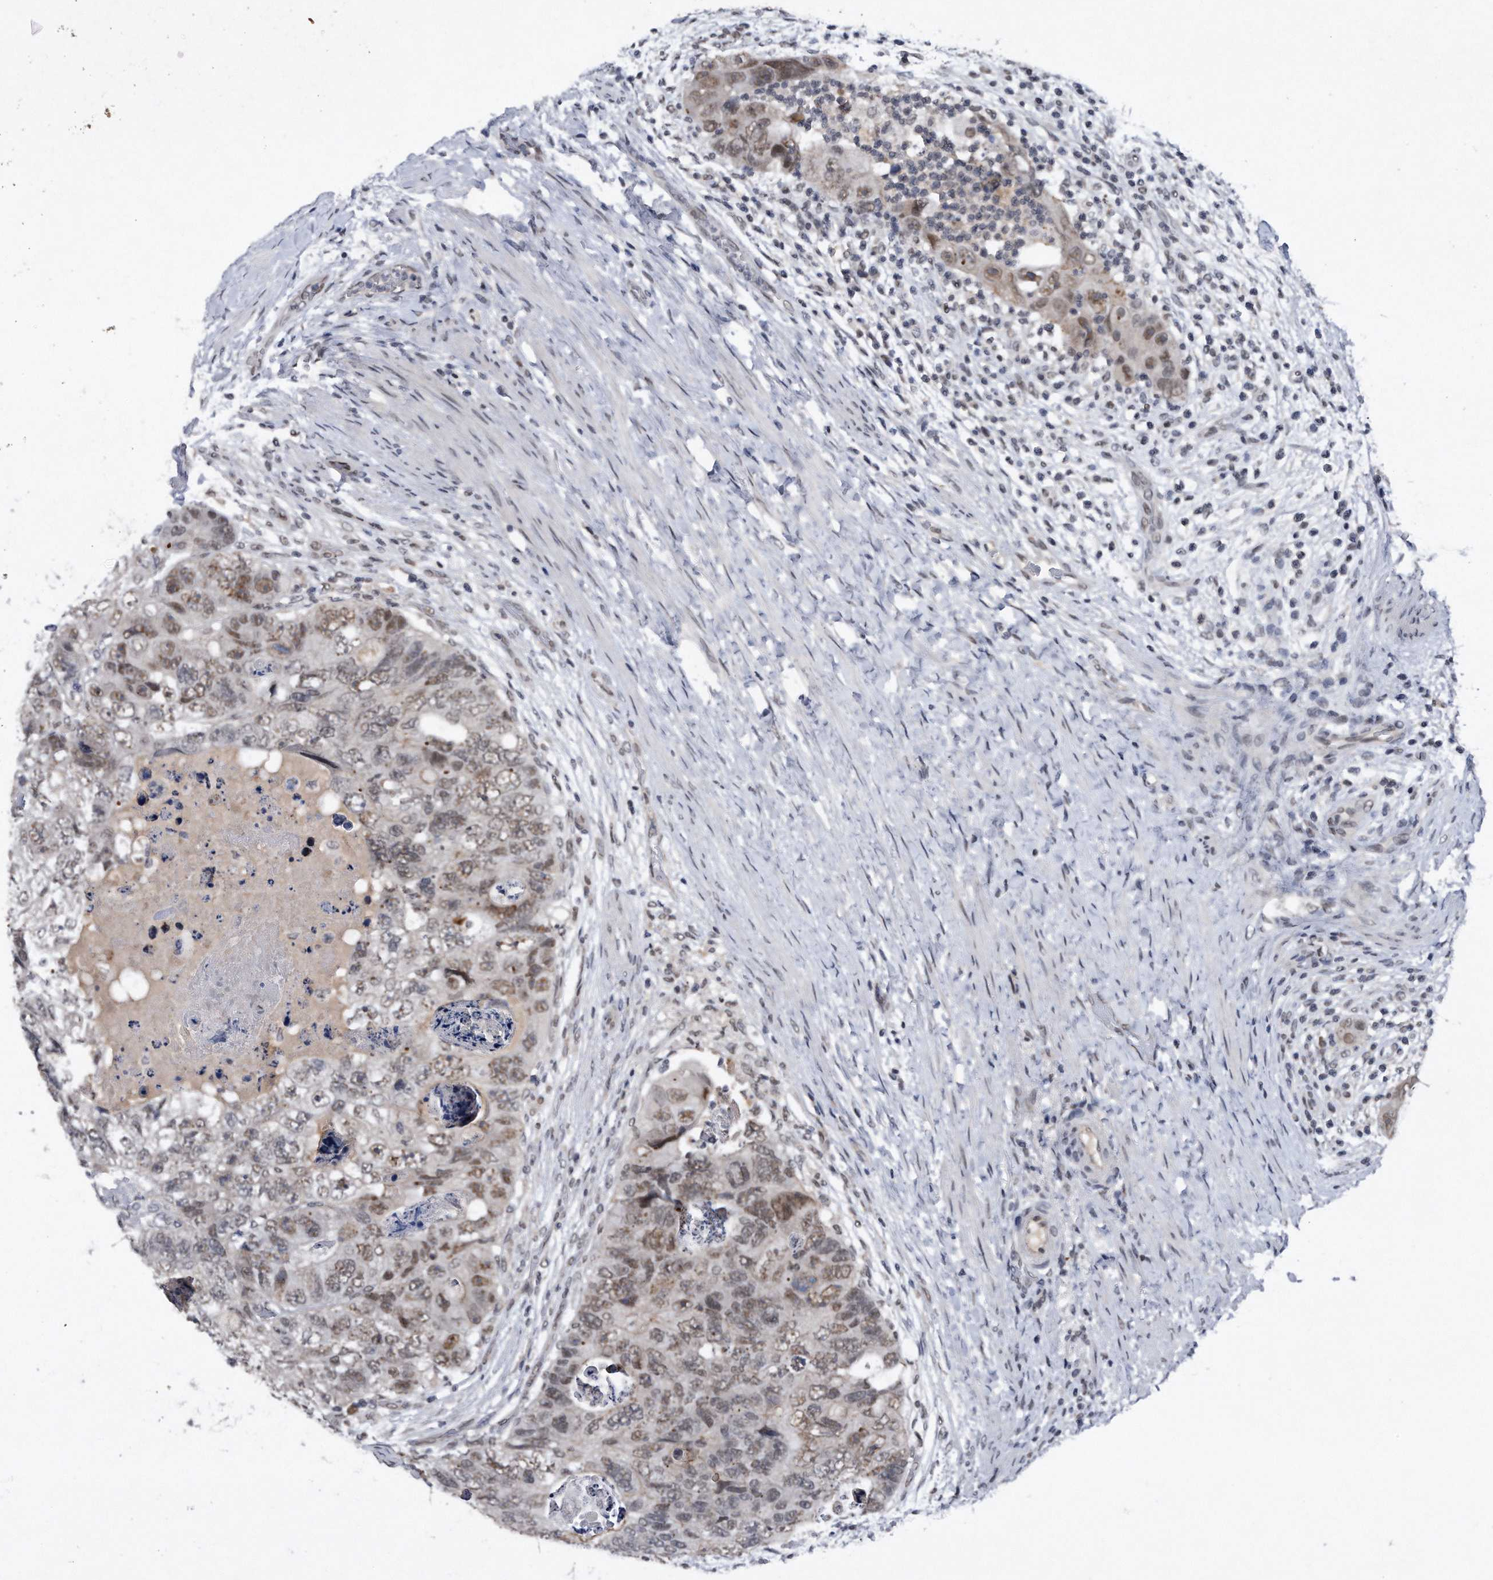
{"staining": {"intensity": "moderate", "quantity": "25%-75%", "location": "nuclear"}, "tissue": "colorectal cancer", "cell_type": "Tumor cells", "image_type": "cancer", "snomed": [{"axis": "morphology", "description": "Adenocarcinoma, NOS"}, {"axis": "topography", "description": "Rectum"}], "caption": "Protein staining displays moderate nuclear expression in approximately 25%-75% of tumor cells in colorectal cancer (adenocarcinoma).", "gene": "VIRMA", "patient": {"sex": "male", "age": 59}}